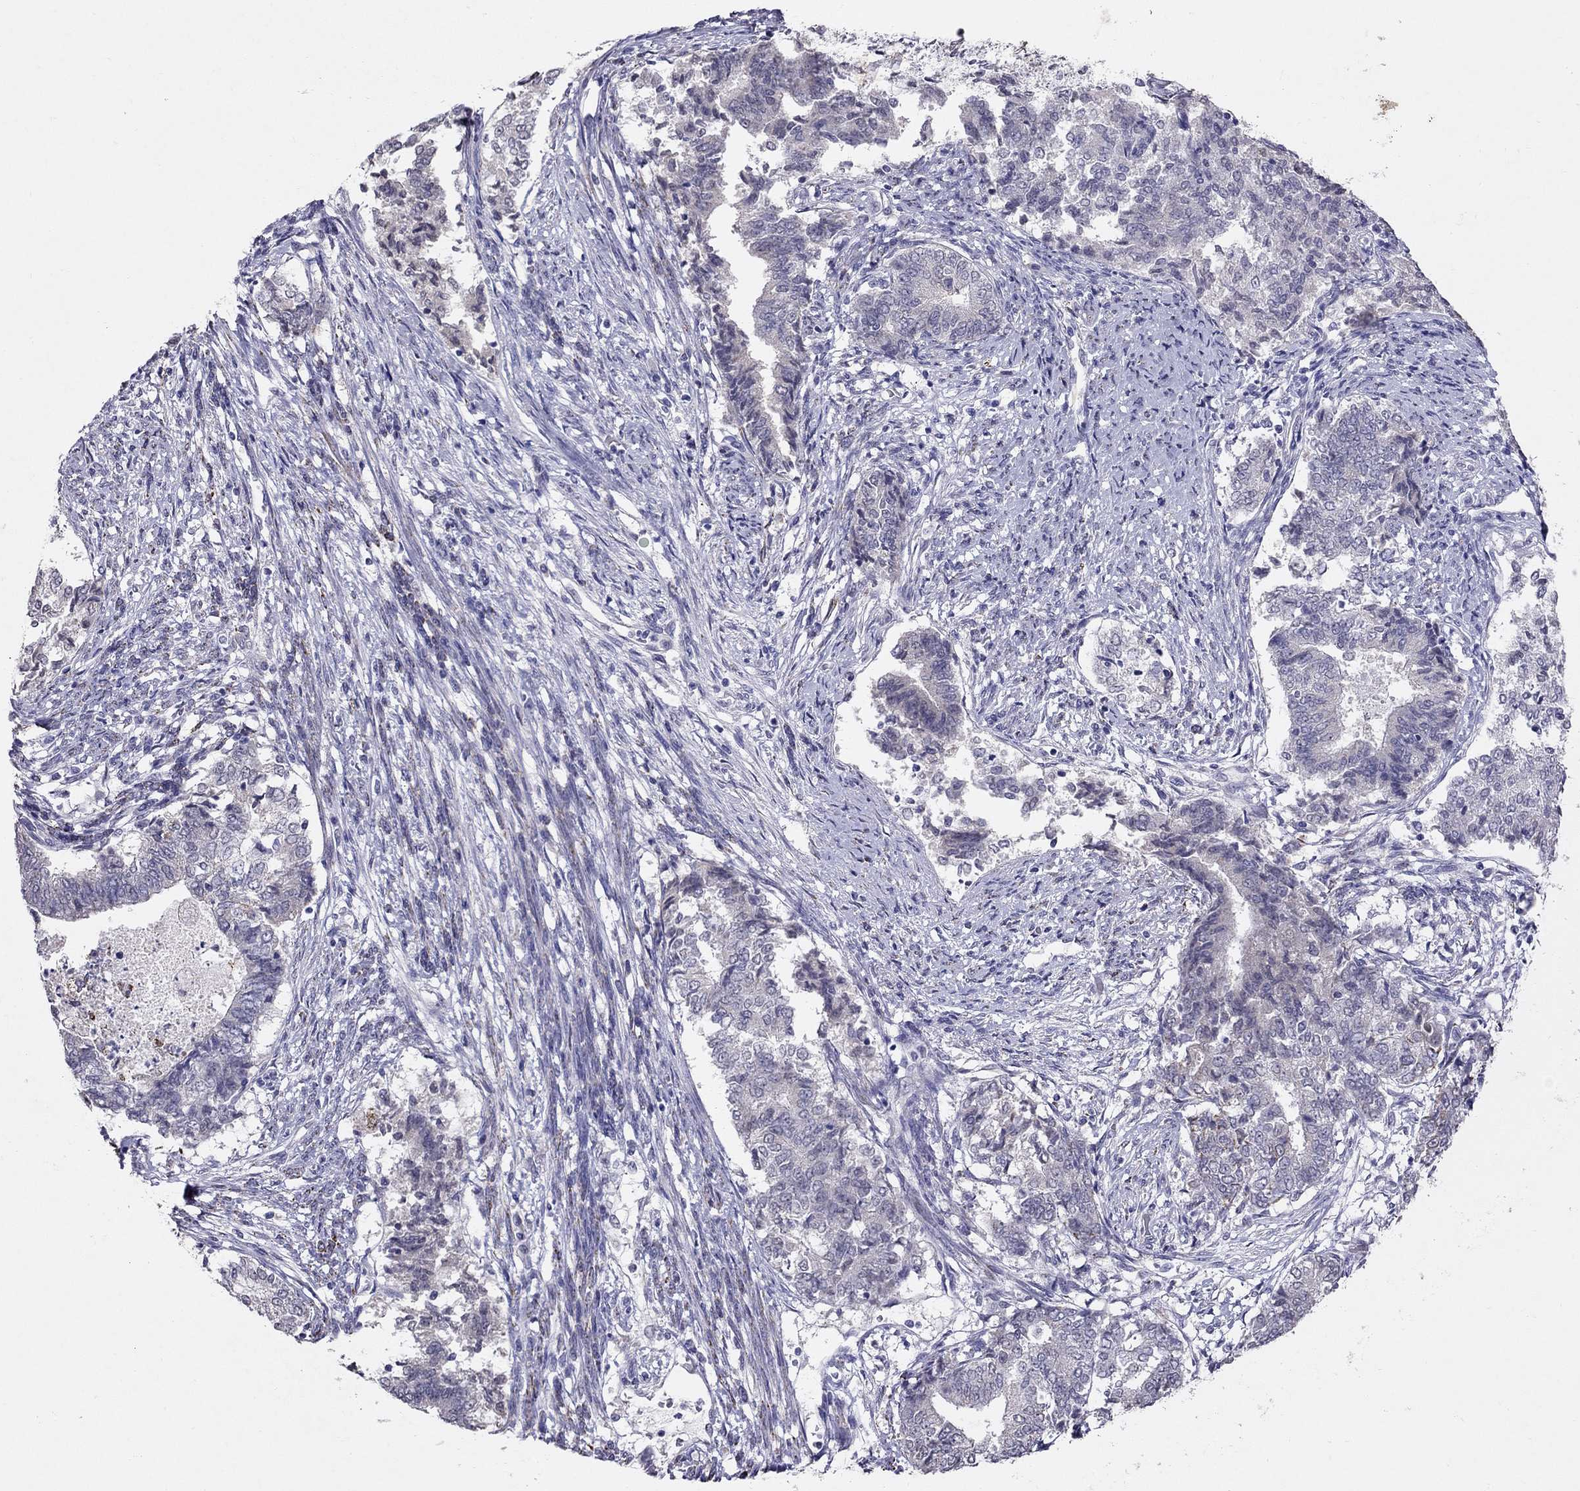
{"staining": {"intensity": "negative", "quantity": "none", "location": "none"}, "tissue": "endometrial cancer", "cell_type": "Tumor cells", "image_type": "cancer", "snomed": [{"axis": "morphology", "description": "Adenocarcinoma, NOS"}, {"axis": "topography", "description": "Endometrium"}], "caption": "Immunohistochemical staining of human endometrial cancer (adenocarcinoma) demonstrates no significant staining in tumor cells. The staining was performed using DAB to visualize the protein expression in brown, while the nuclei were stained in blue with hematoxylin (Magnification: 20x).", "gene": "MYO3B", "patient": {"sex": "female", "age": 65}}